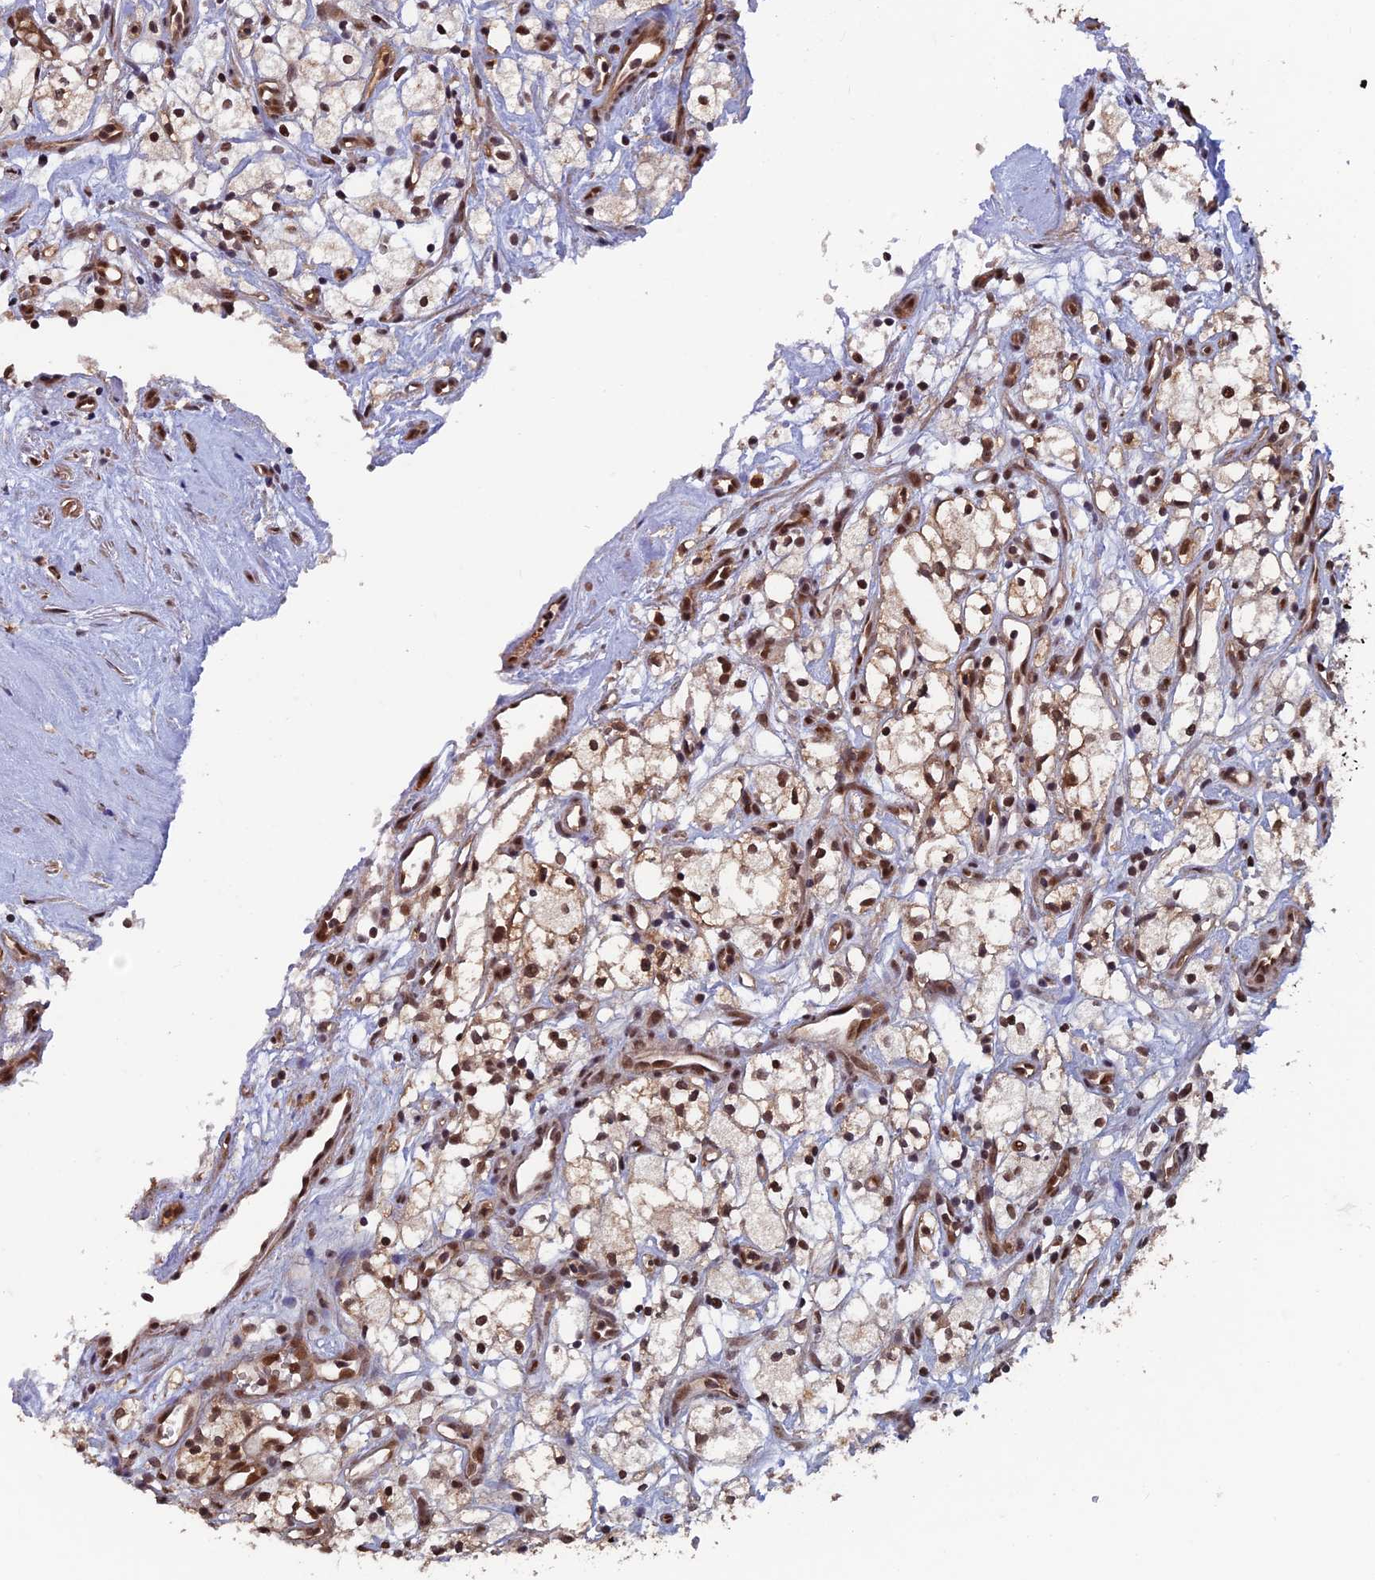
{"staining": {"intensity": "moderate", "quantity": ">75%", "location": "nuclear"}, "tissue": "renal cancer", "cell_type": "Tumor cells", "image_type": "cancer", "snomed": [{"axis": "morphology", "description": "Adenocarcinoma, NOS"}, {"axis": "topography", "description": "Kidney"}], "caption": "Tumor cells show moderate nuclear positivity in about >75% of cells in adenocarcinoma (renal).", "gene": "FAM53C", "patient": {"sex": "male", "age": 59}}